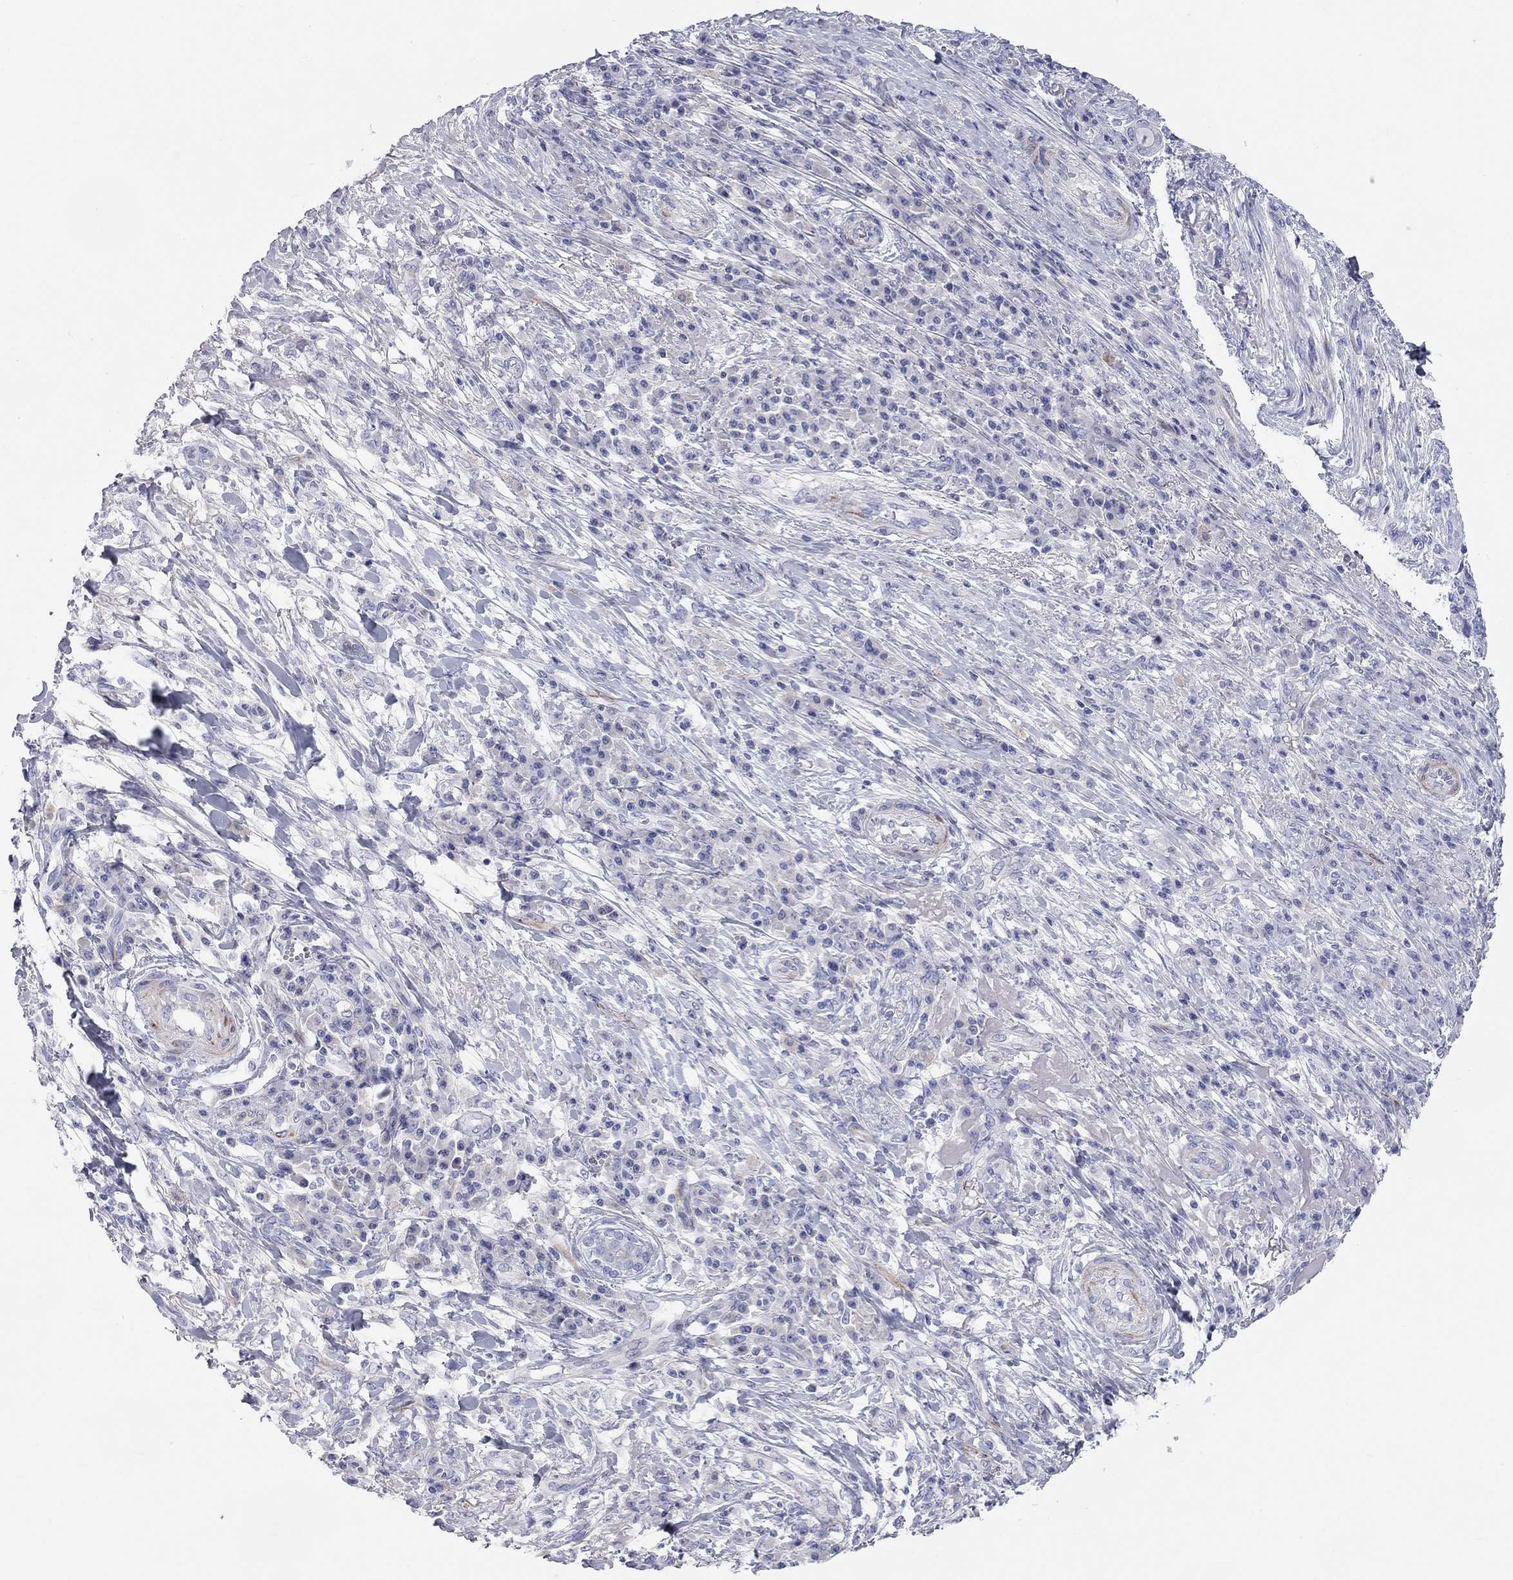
{"staining": {"intensity": "negative", "quantity": "none", "location": "none"}, "tissue": "skin cancer", "cell_type": "Tumor cells", "image_type": "cancer", "snomed": [{"axis": "morphology", "description": "Squamous cell carcinoma, NOS"}, {"axis": "topography", "description": "Skin"}], "caption": "There is no significant staining in tumor cells of skin cancer. (DAB immunohistochemistry (IHC) visualized using brightfield microscopy, high magnification).", "gene": "PCDHGC5", "patient": {"sex": "male", "age": 92}}